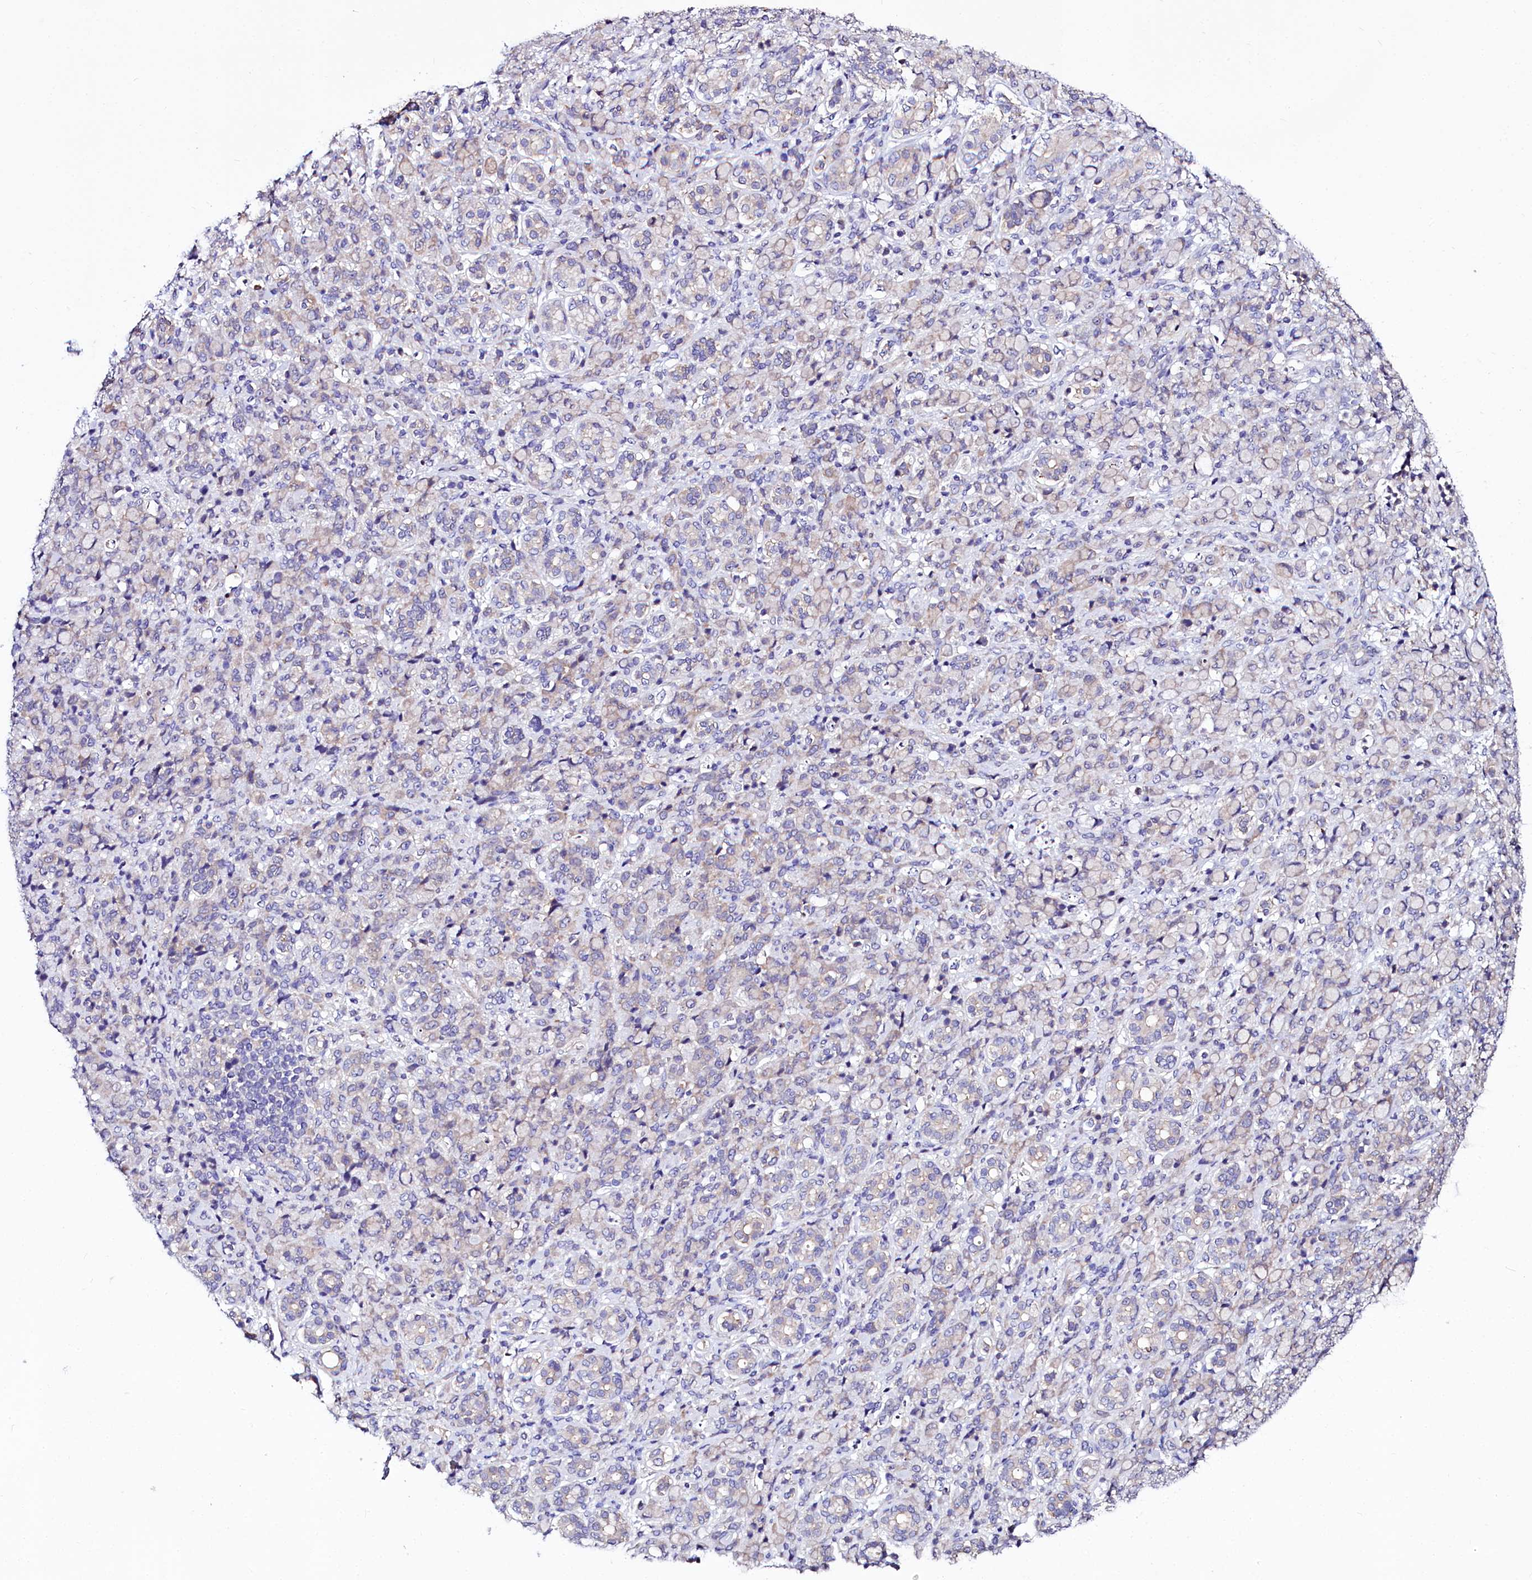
{"staining": {"intensity": "negative", "quantity": "none", "location": "none"}, "tissue": "stomach cancer", "cell_type": "Tumor cells", "image_type": "cancer", "snomed": [{"axis": "morphology", "description": "Adenocarcinoma, NOS"}, {"axis": "topography", "description": "Stomach"}], "caption": "This is an immunohistochemistry (IHC) image of human adenocarcinoma (stomach). There is no positivity in tumor cells.", "gene": "ABHD5", "patient": {"sex": "female", "age": 79}}